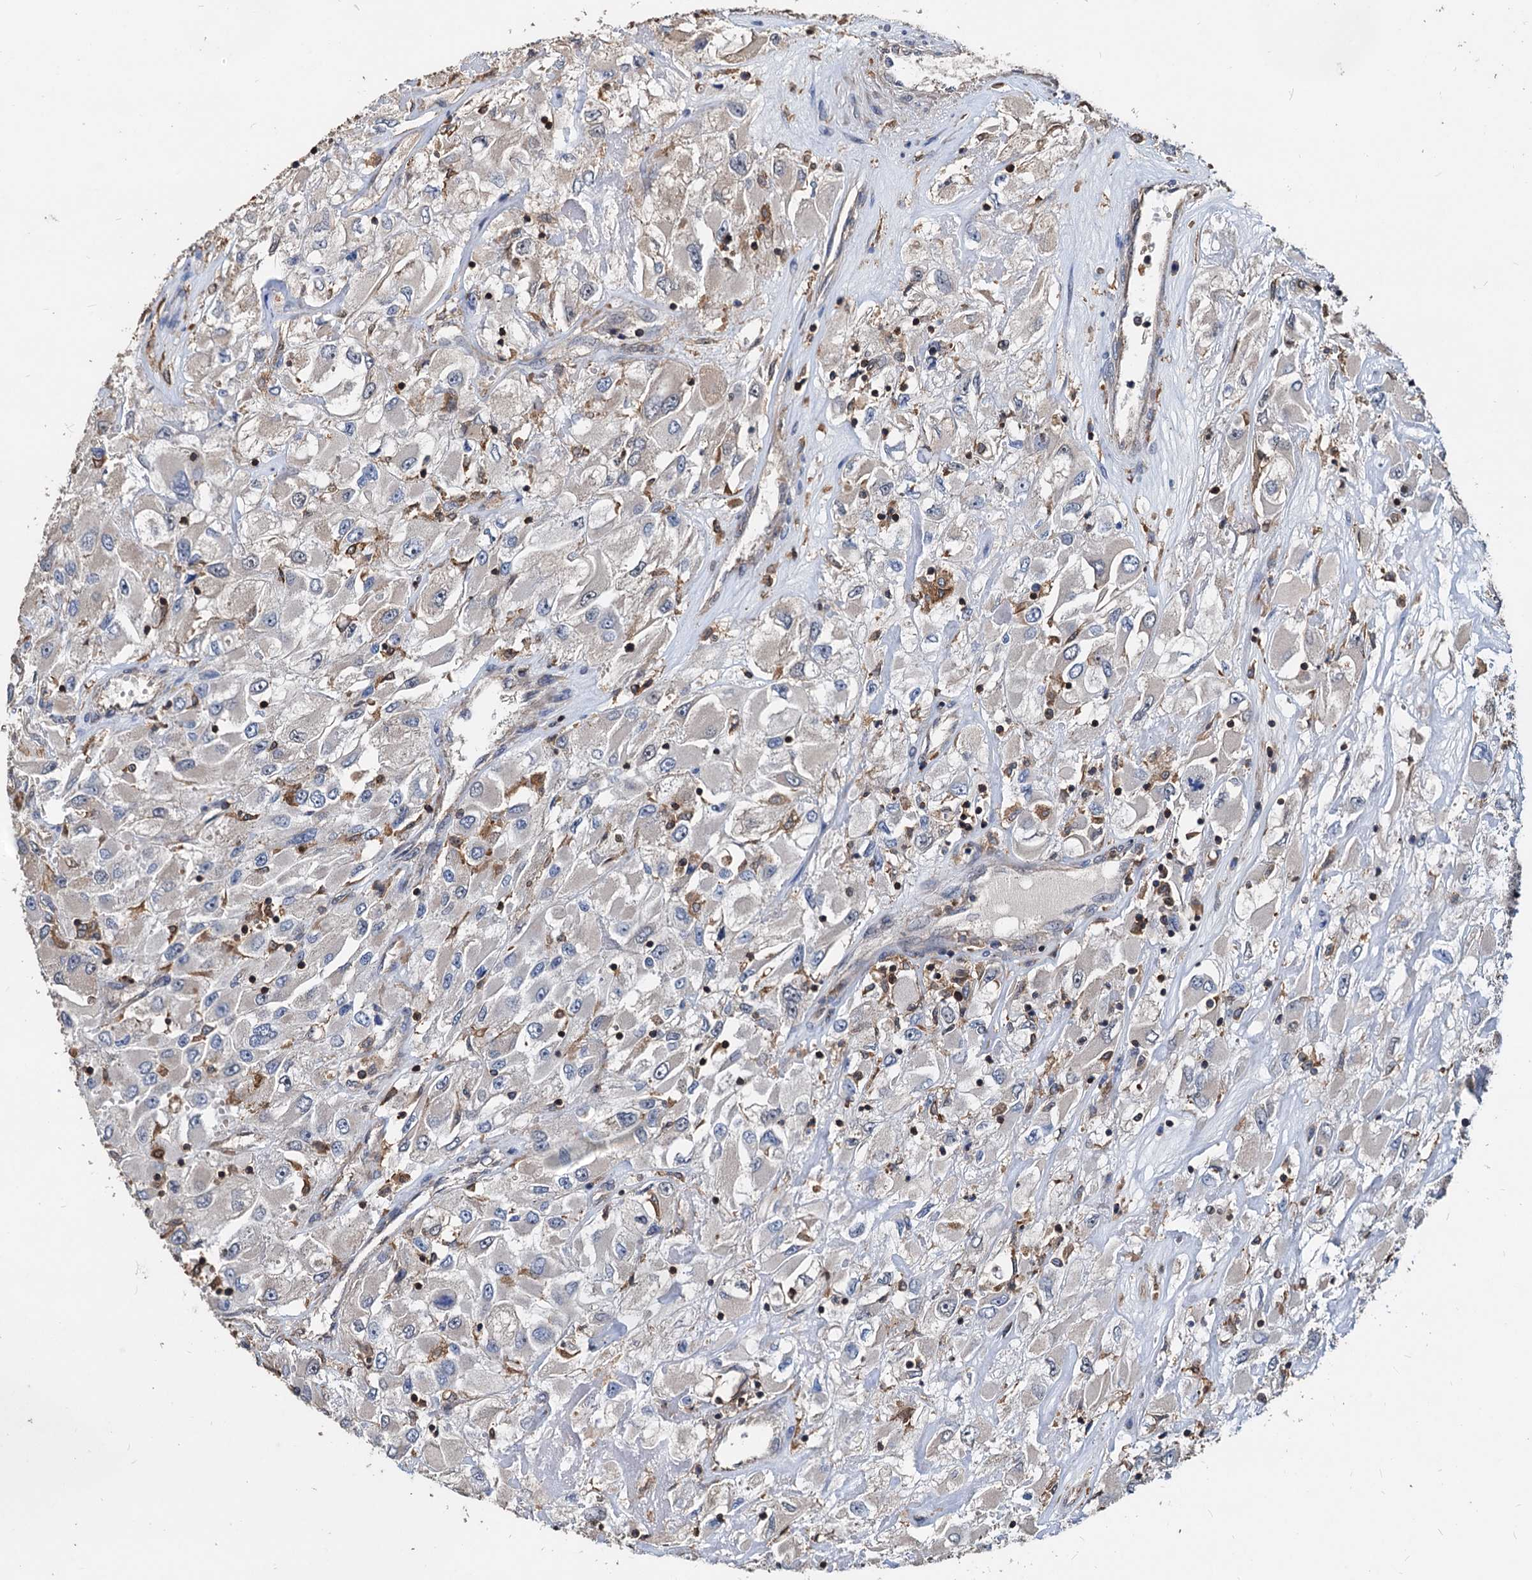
{"staining": {"intensity": "negative", "quantity": "none", "location": "none"}, "tissue": "renal cancer", "cell_type": "Tumor cells", "image_type": "cancer", "snomed": [{"axis": "morphology", "description": "Adenocarcinoma, NOS"}, {"axis": "topography", "description": "Kidney"}], "caption": "The photomicrograph demonstrates no staining of tumor cells in renal cancer (adenocarcinoma).", "gene": "LCP2", "patient": {"sex": "female", "age": 52}}